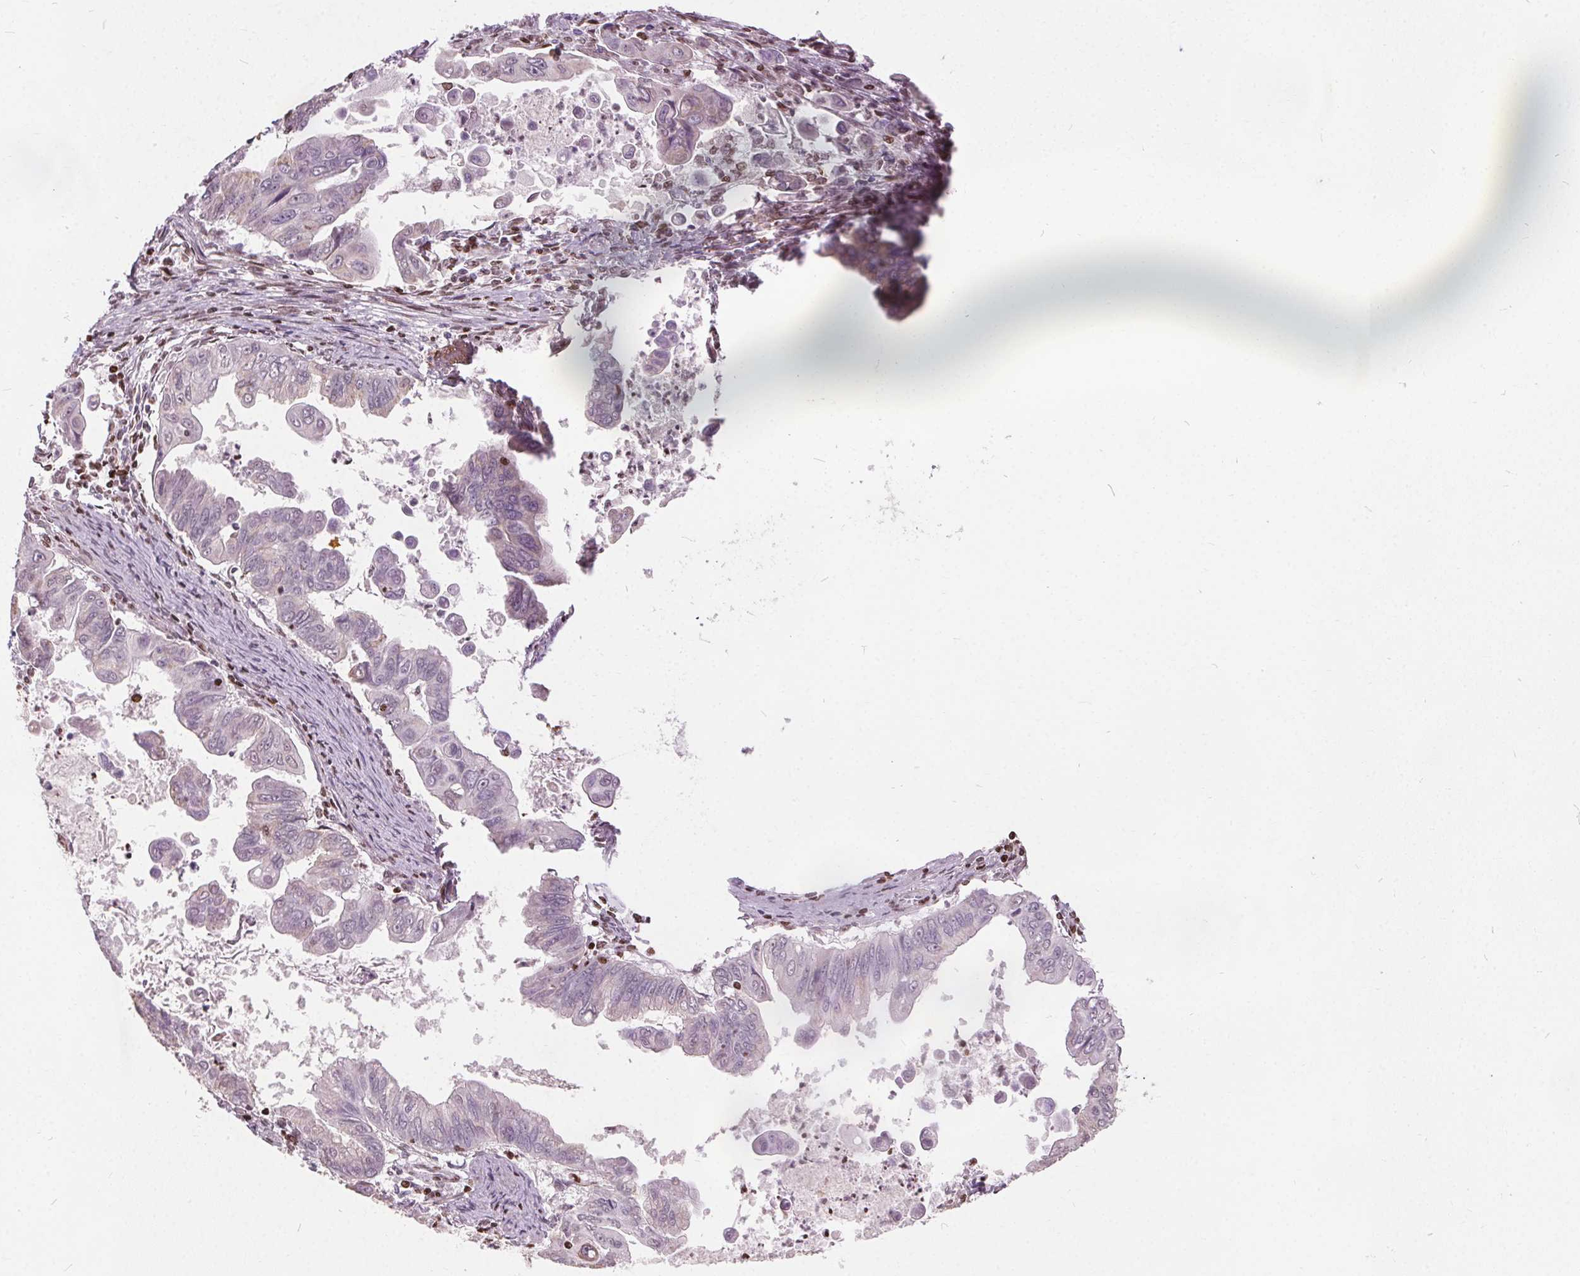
{"staining": {"intensity": "negative", "quantity": "none", "location": "none"}, "tissue": "stomach cancer", "cell_type": "Tumor cells", "image_type": "cancer", "snomed": [{"axis": "morphology", "description": "Adenocarcinoma, NOS"}, {"axis": "topography", "description": "Stomach, upper"}], "caption": "A high-resolution histopathology image shows IHC staining of stomach cancer (adenocarcinoma), which demonstrates no significant expression in tumor cells. Brightfield microscopy of immunohistochemistry (IHC) stained with DAB (3,3'-diaminobenzidine) (brown) and hematoxylin (blue), captured at high magnification.", "gene": "ISLR2", "patient": {"sex": "male", "age": 80}}